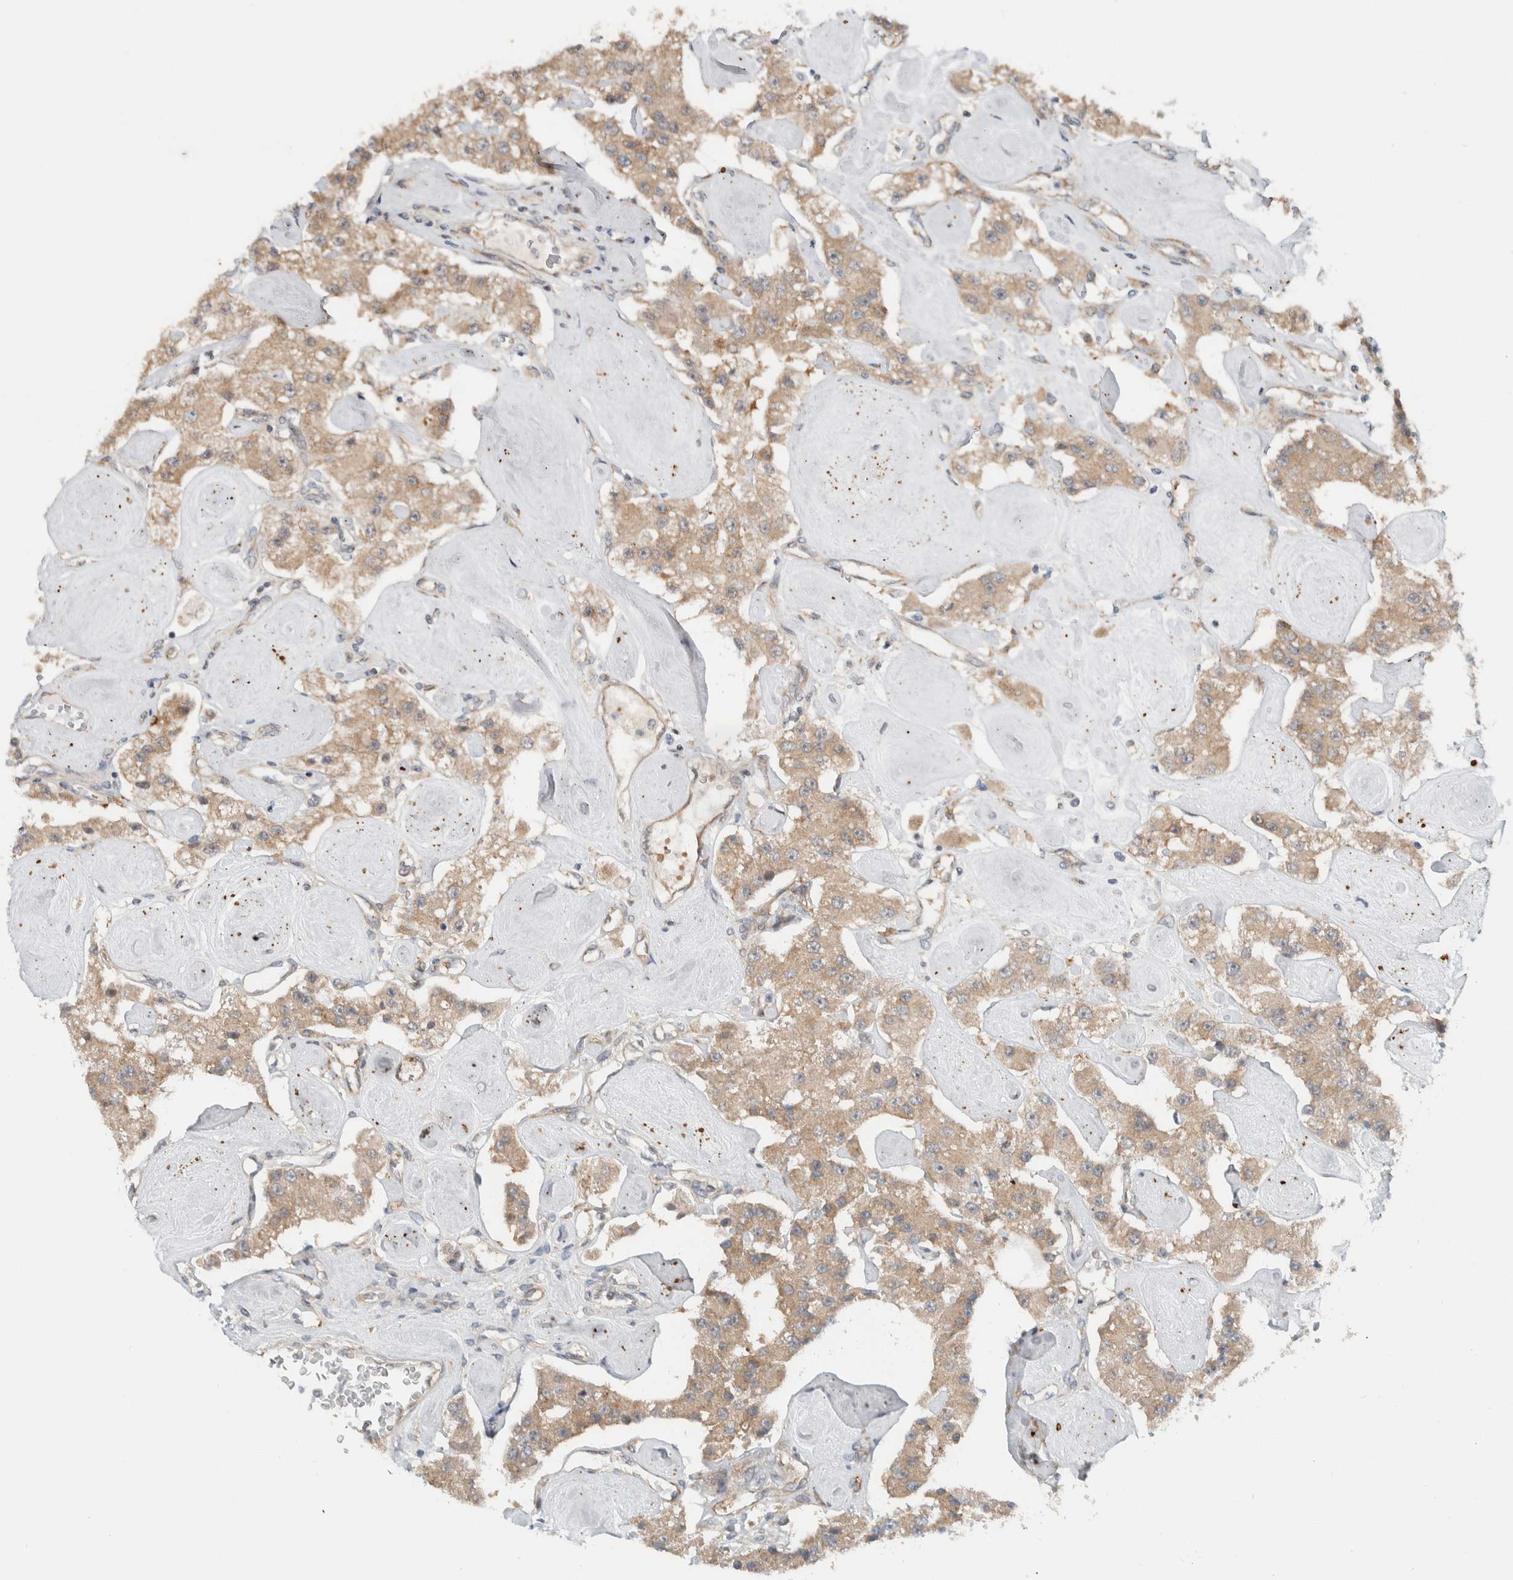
{"staining": {"intensity": "moderate", "quantity": ">75%", "location": "cytoplasmic/membranous"}, "tissue": "carcinoid", "cell_type": "Tumor cells", "image_type": "cancer", "snomed": [{"axis": "morphology", "description": "Carcinoid, malignant, NOS"}, {"axis": "topography", "description": "Pancreas"}], "caption": "Moderate cytoplasmic/membranous protein staining is seen in about >75% of tumor cells in malignant carcinoid. (DAB (3,3'-diaminobenzidine) IHC with brightfield microscopy, high magnification).", "gene": "RERE", "patient": {"sex": "male", "age": 41}}